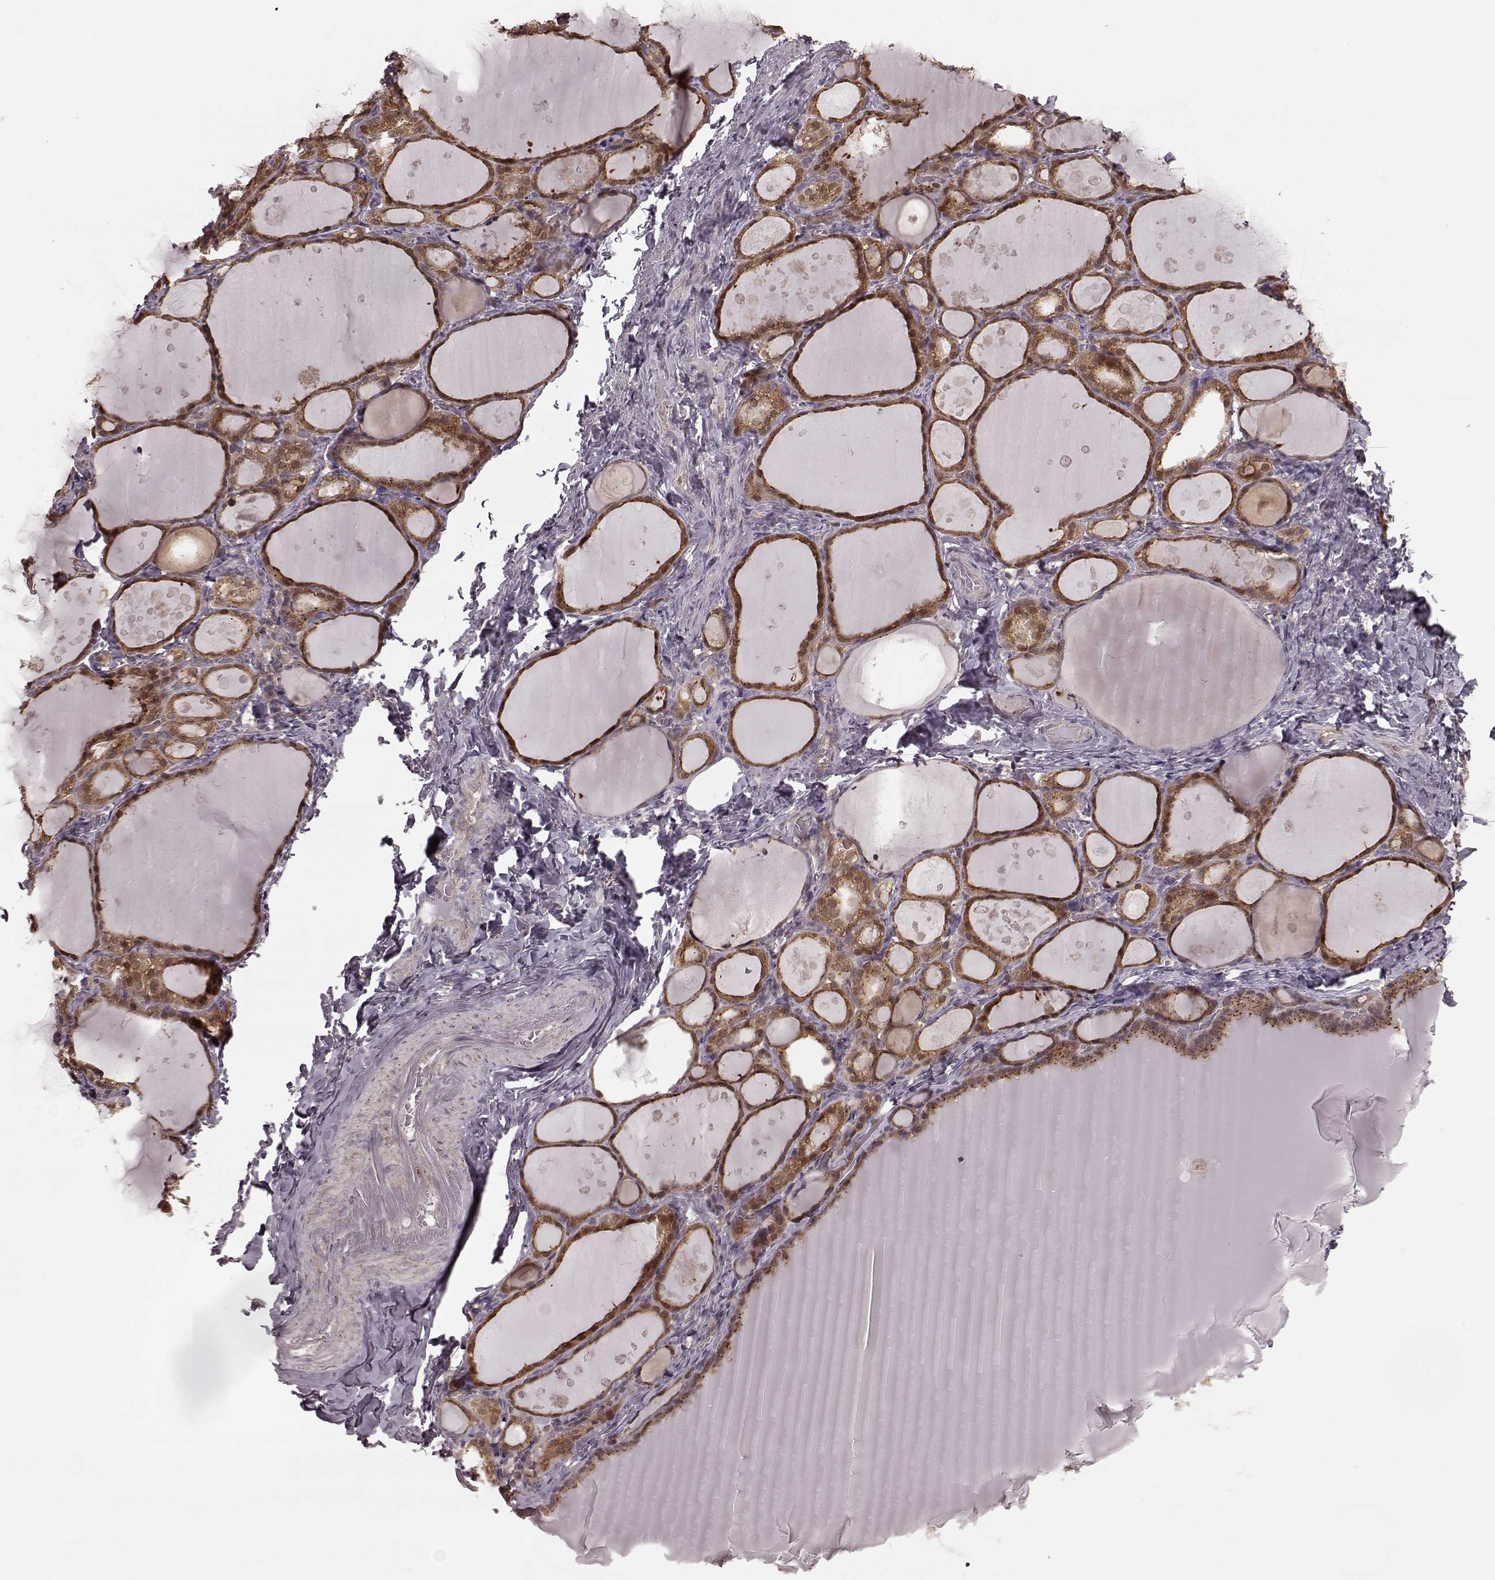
{"staining": {"intensity": "moderate", "quantity": ">75%", "location": "cytoplasmic/membranous"}, "tissue": "thyroid gland", "cell_type": "Glandular cells", "image_type": "normal", "snomed": [{"axis": "morphology", "description": "Normal tissue, NOS"}, {"axis": "topography", "description": "Thyroid gland"}], "caption": "The image reveals immunohistochemical staining of normal thyroid gland. There is moderate cytoplasmic/membranous expression is seen in about >75% of glandular cells. The protein is shown in brown color, while the nuclei are stained blue.", "gene": "GSS", "patient": {"sex": "male", "age": 68}}